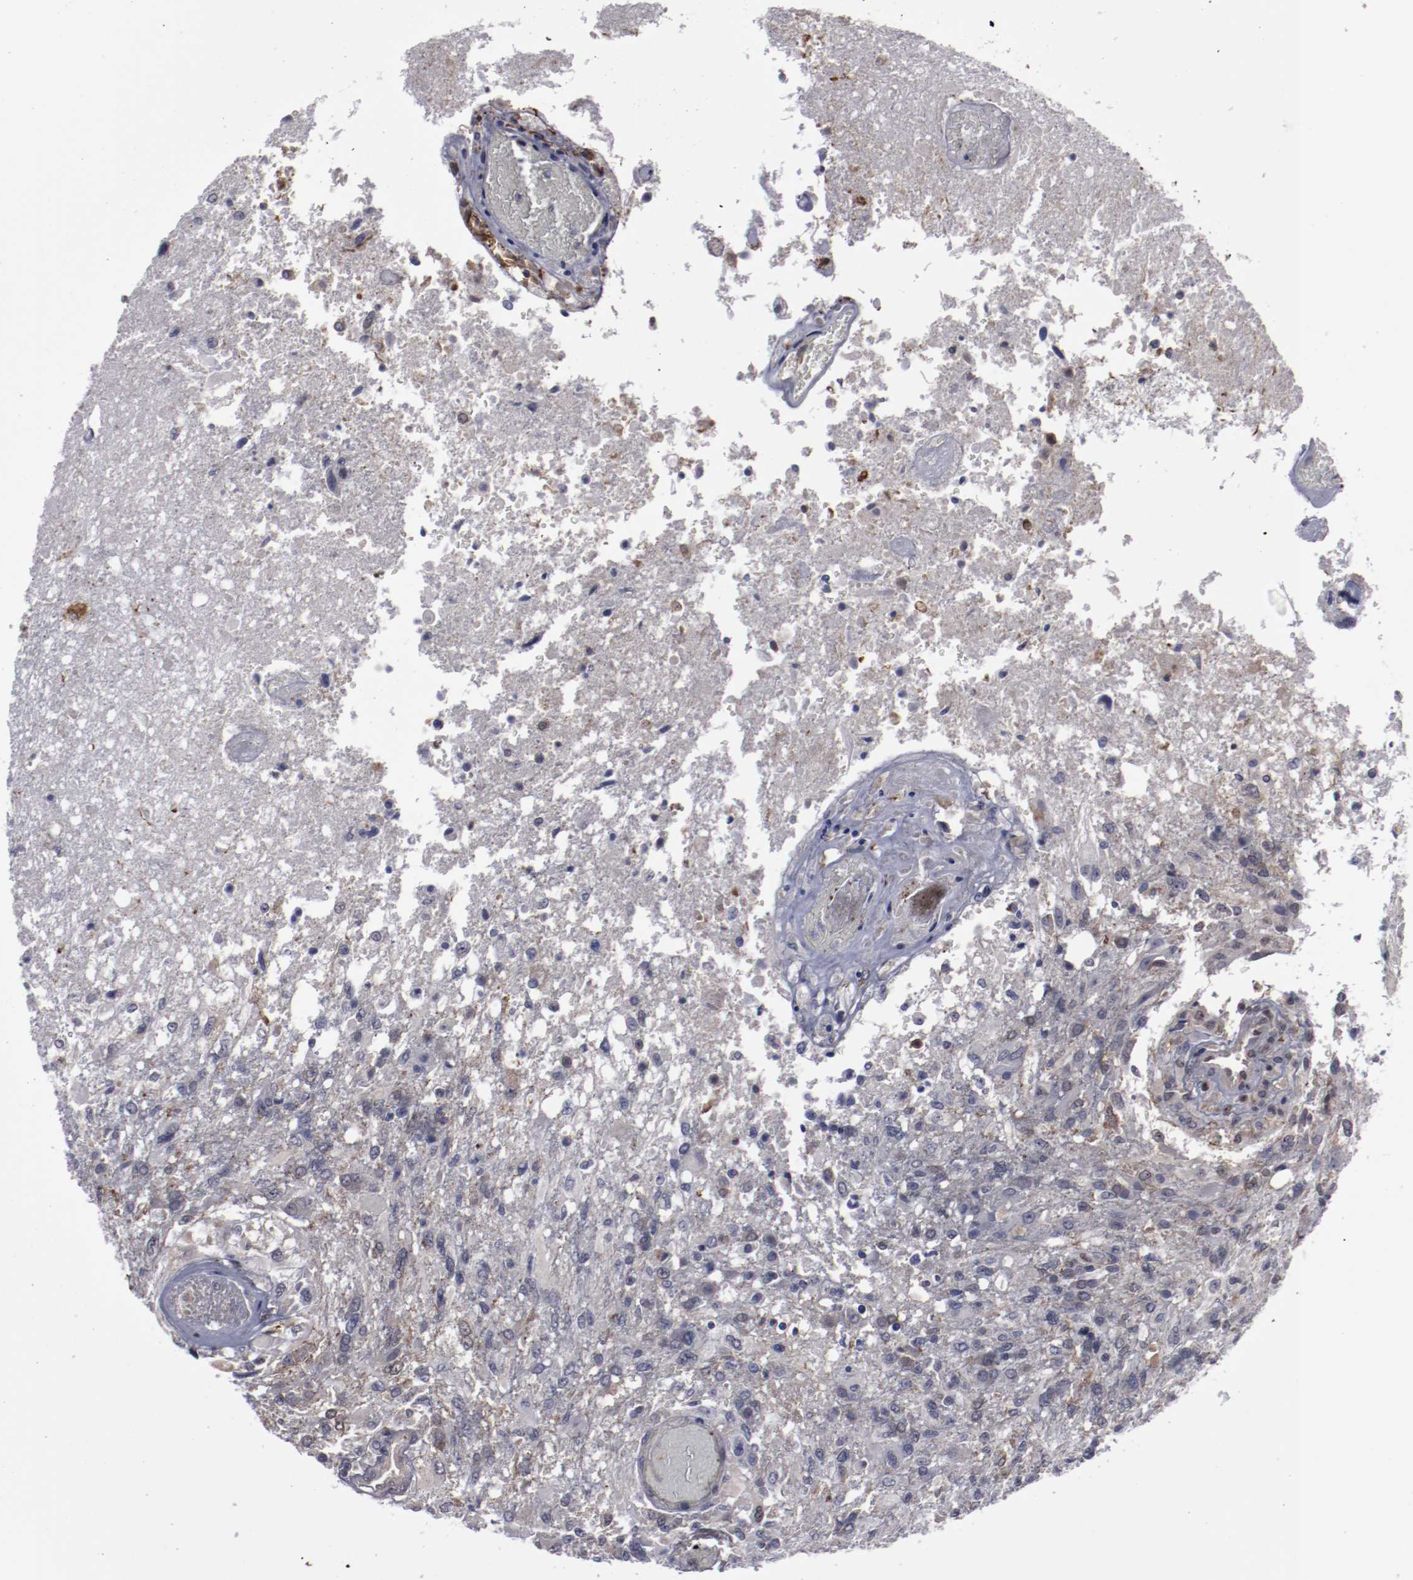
{"staining": {"intensity": "negative", "quantity": "none", "location": "none"}, "tissue": "glioma", "cell_type": "Tumor cells", "image_type": "cancer", "snomed": [{"axis": "morphology", "description": "Glioma, malignant, High grade"}, {"axis": "topography", "description": "Cerebral cortex"}], "caption": "This is an immunohistochemistry (IHC) micrograph of human glioma. There is no staining in tumor cells.", "gene": "LEF1", "patient": {"sex": "male", "age": 79}}